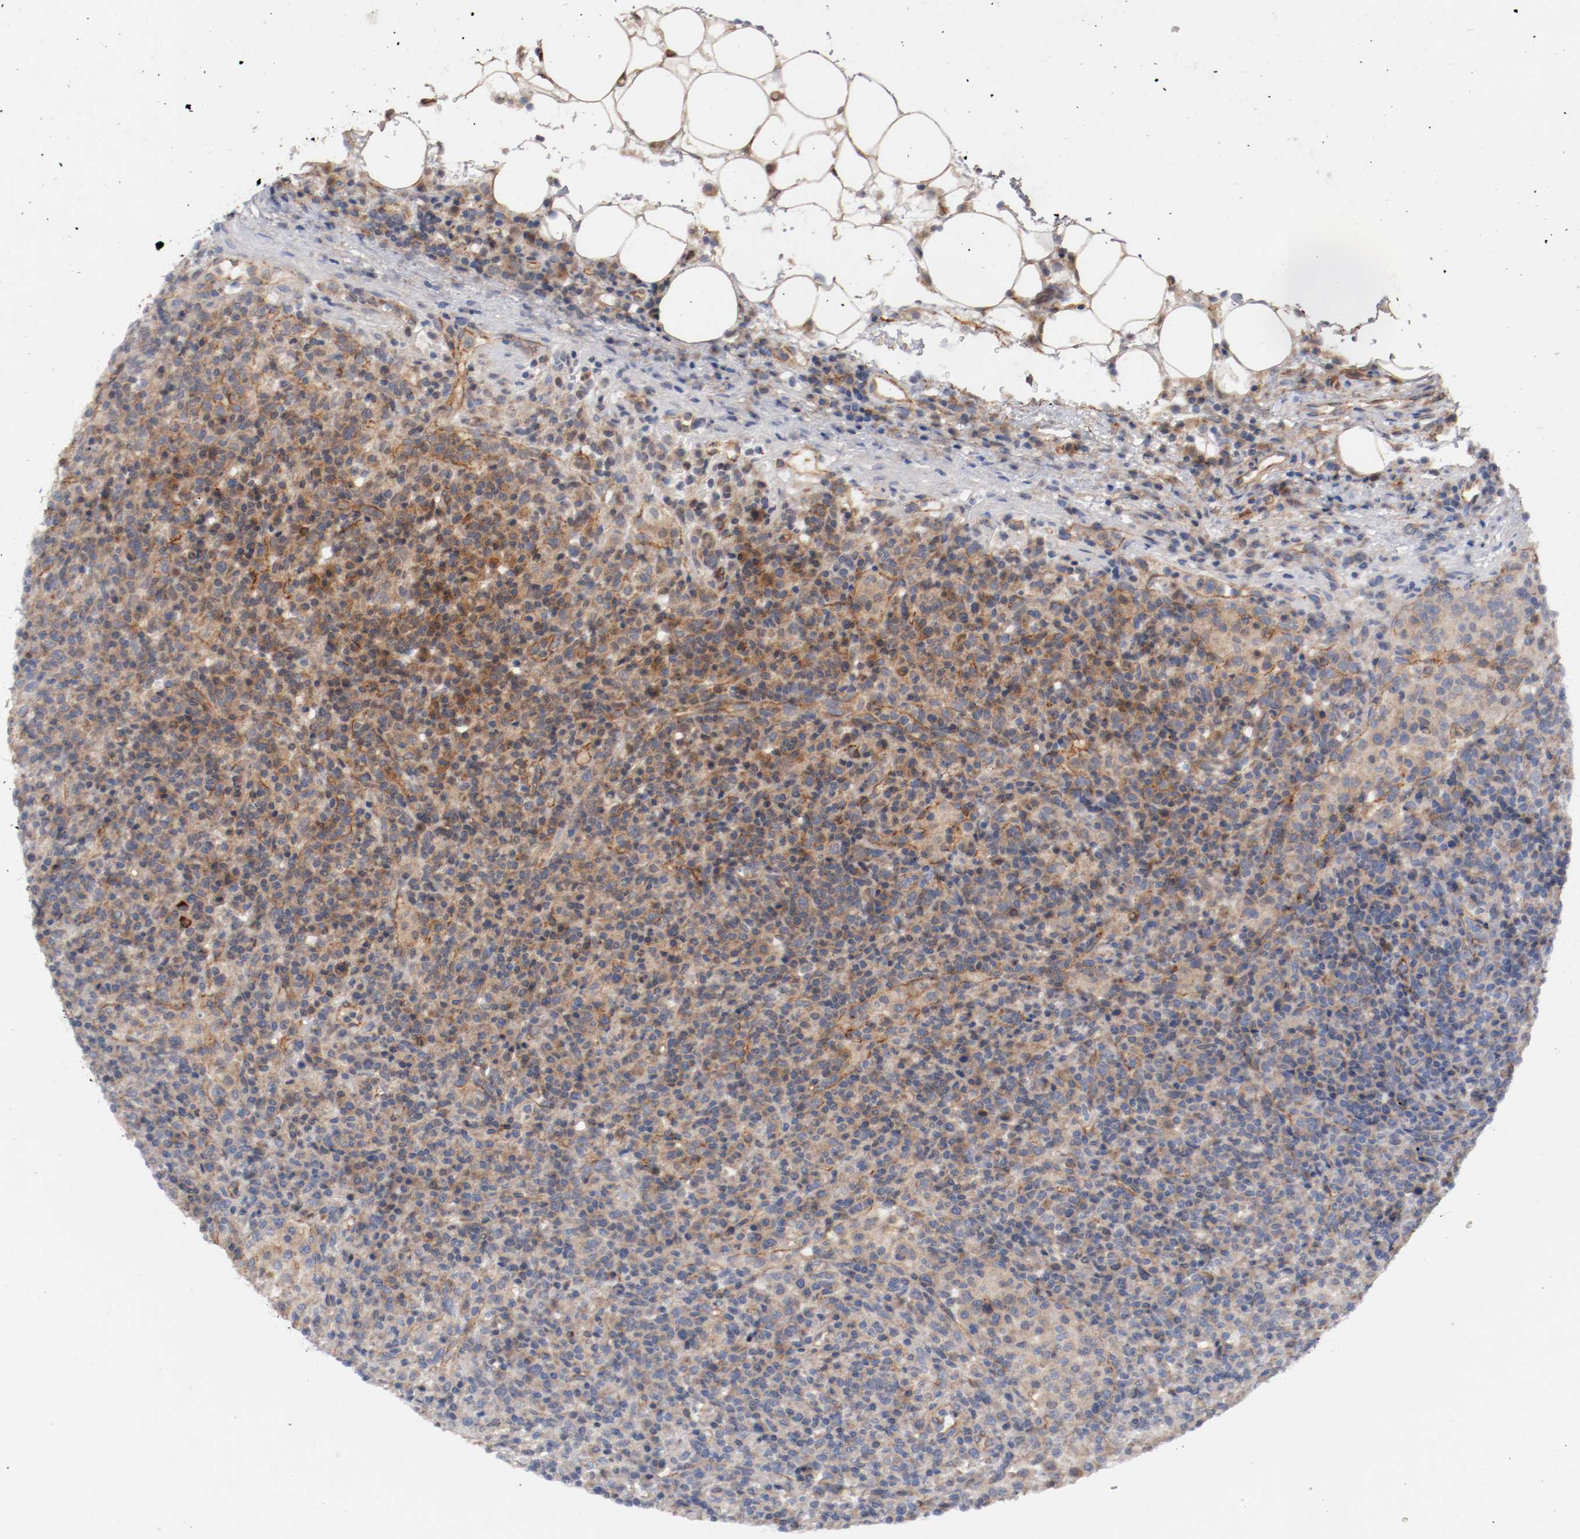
{"staining": {"intensity": "moderate", "quantity": "<25%", "location": "cytoplasmic/membranous"}, "tissue": "lymphoma", "cell_type": "Tumor cells", "image_type": "cancer", "snomed": [{"axis": "morphology", "description": "Hodgkin's disease, NOS"}, {"axis": "topography", "description": "Lymph node"}], "caption": "High-power microscopy captured an IHC photomicrograph of Hodgkin's disease, revealing moderate cytoplasmic/membranous positivity in approximately <25% of tumor cells. (DAB (3,3'-diaminobenzidine) = brown stain, brightfield microscopy at high magnification).", "gene": "TYK2", "patient": {"sex": "male", "age": 65}}